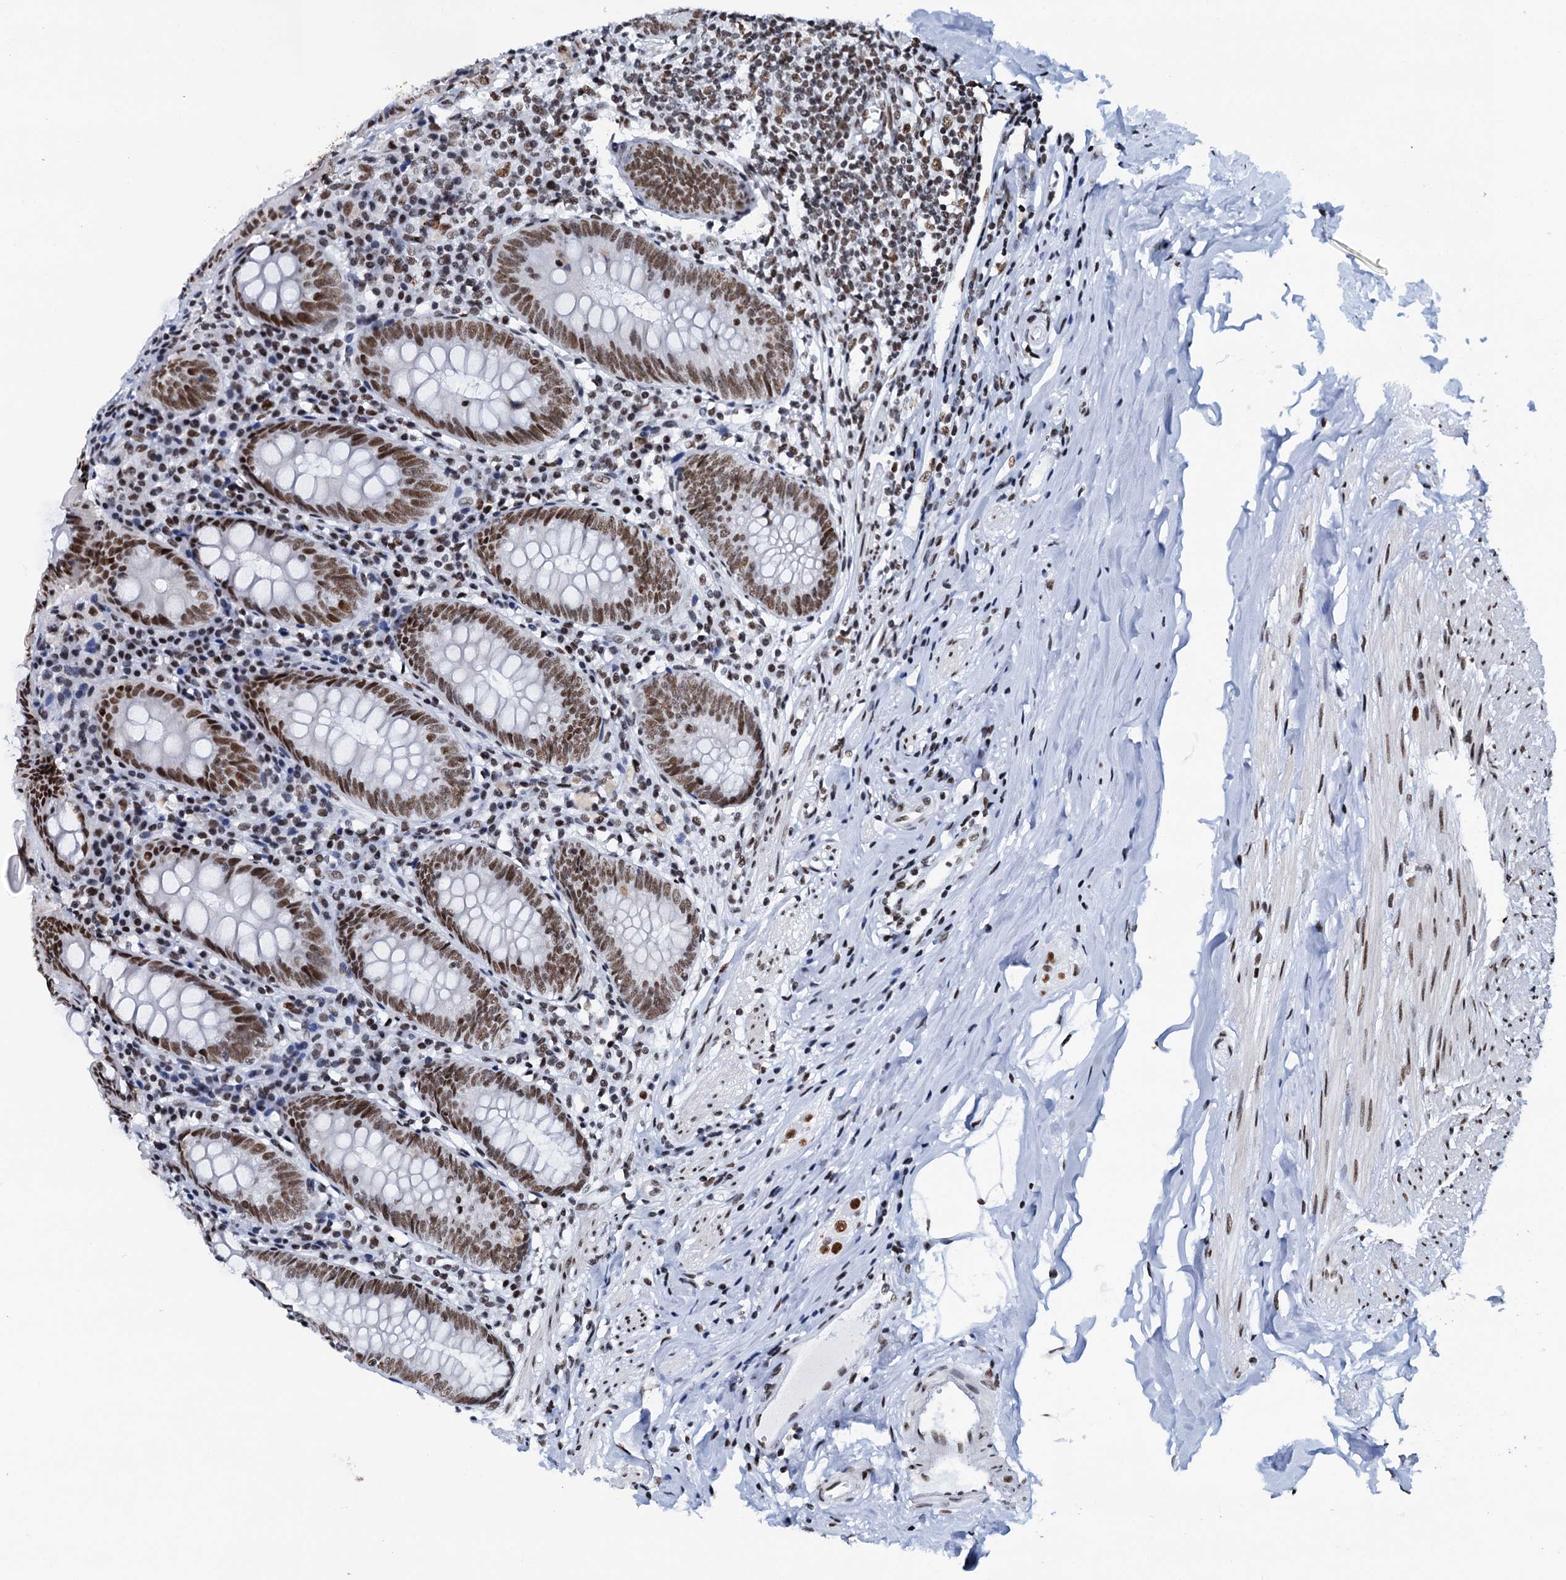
{"staining": {"intensity": "moderate", "quantity": ">75%", "location": "nuclear"}, "tissue": "appendix", "cell_type": "Glandular cells", "image_type": "normal", "snomed": [{"axis": "morphology", "description": "Normal tissue, NOS"}, {"axis": "topography", "description": "Appendix"}], "caption": "Immunohistochemical staining of benign human appendix shows medium levels of moderate nuclear expression in about >75% of glandular cells.", "gene": "SLTM", "patient": {"sex": "female", "age": 54}}